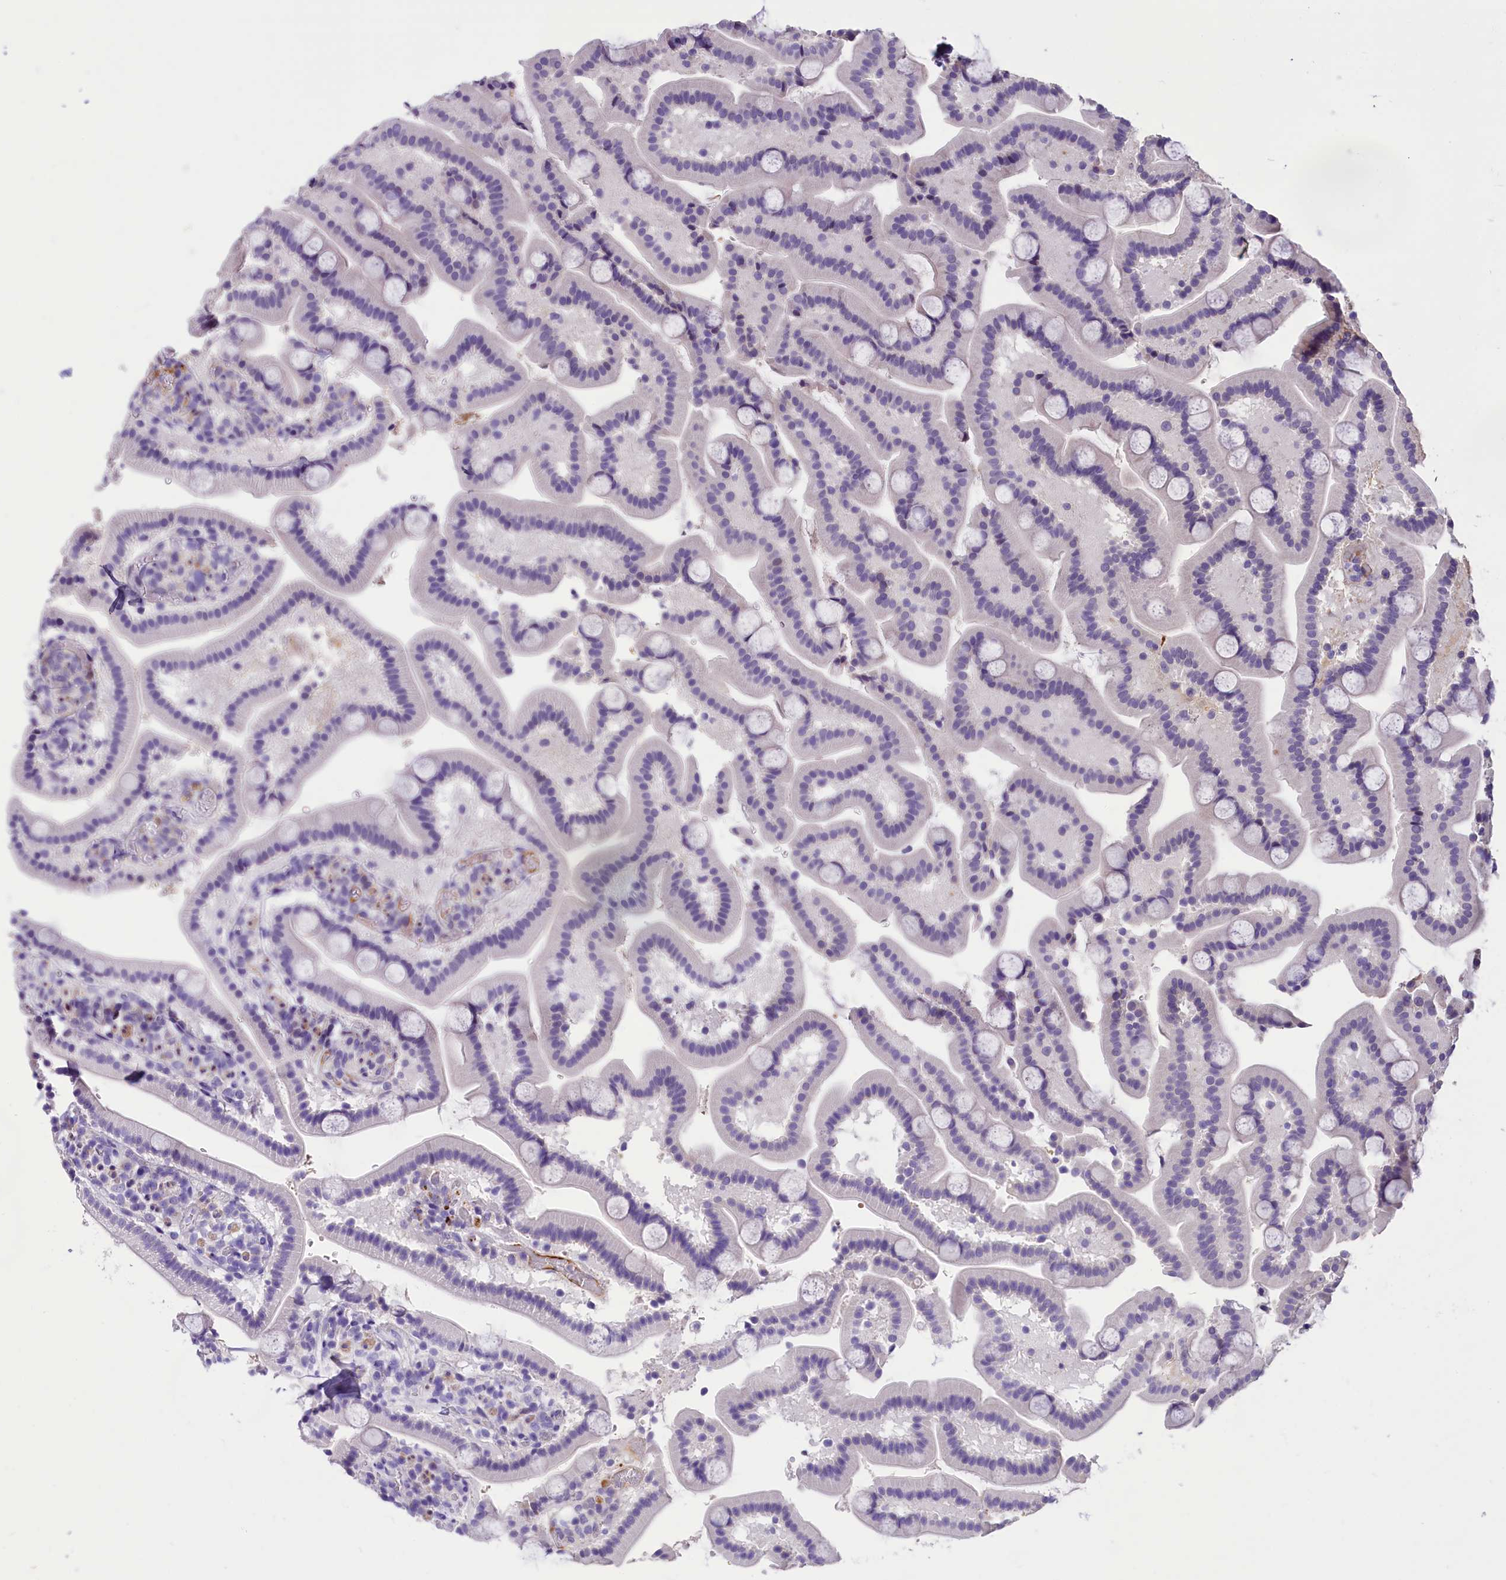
{"staining": {"intensity": "negative", "quantity": "none", "location": "none"}, "tissue": "duodenum", "cell_type": "Glandular cells", "image_type": "normal", "snomed": [{"axis": "morphology", "description": "Normal tissue, NOS"}, {"axis": "topography", "description": "Duodenum"}], "caption": "This photomicrograph is of unremarkable duodenum stained with IHC to label a protein in brown with the nuclei are counter-stained blue. There is no staining in glandular cells.", "gene": "MEX3B", "patient": {"sex": "male", "age": 55}}